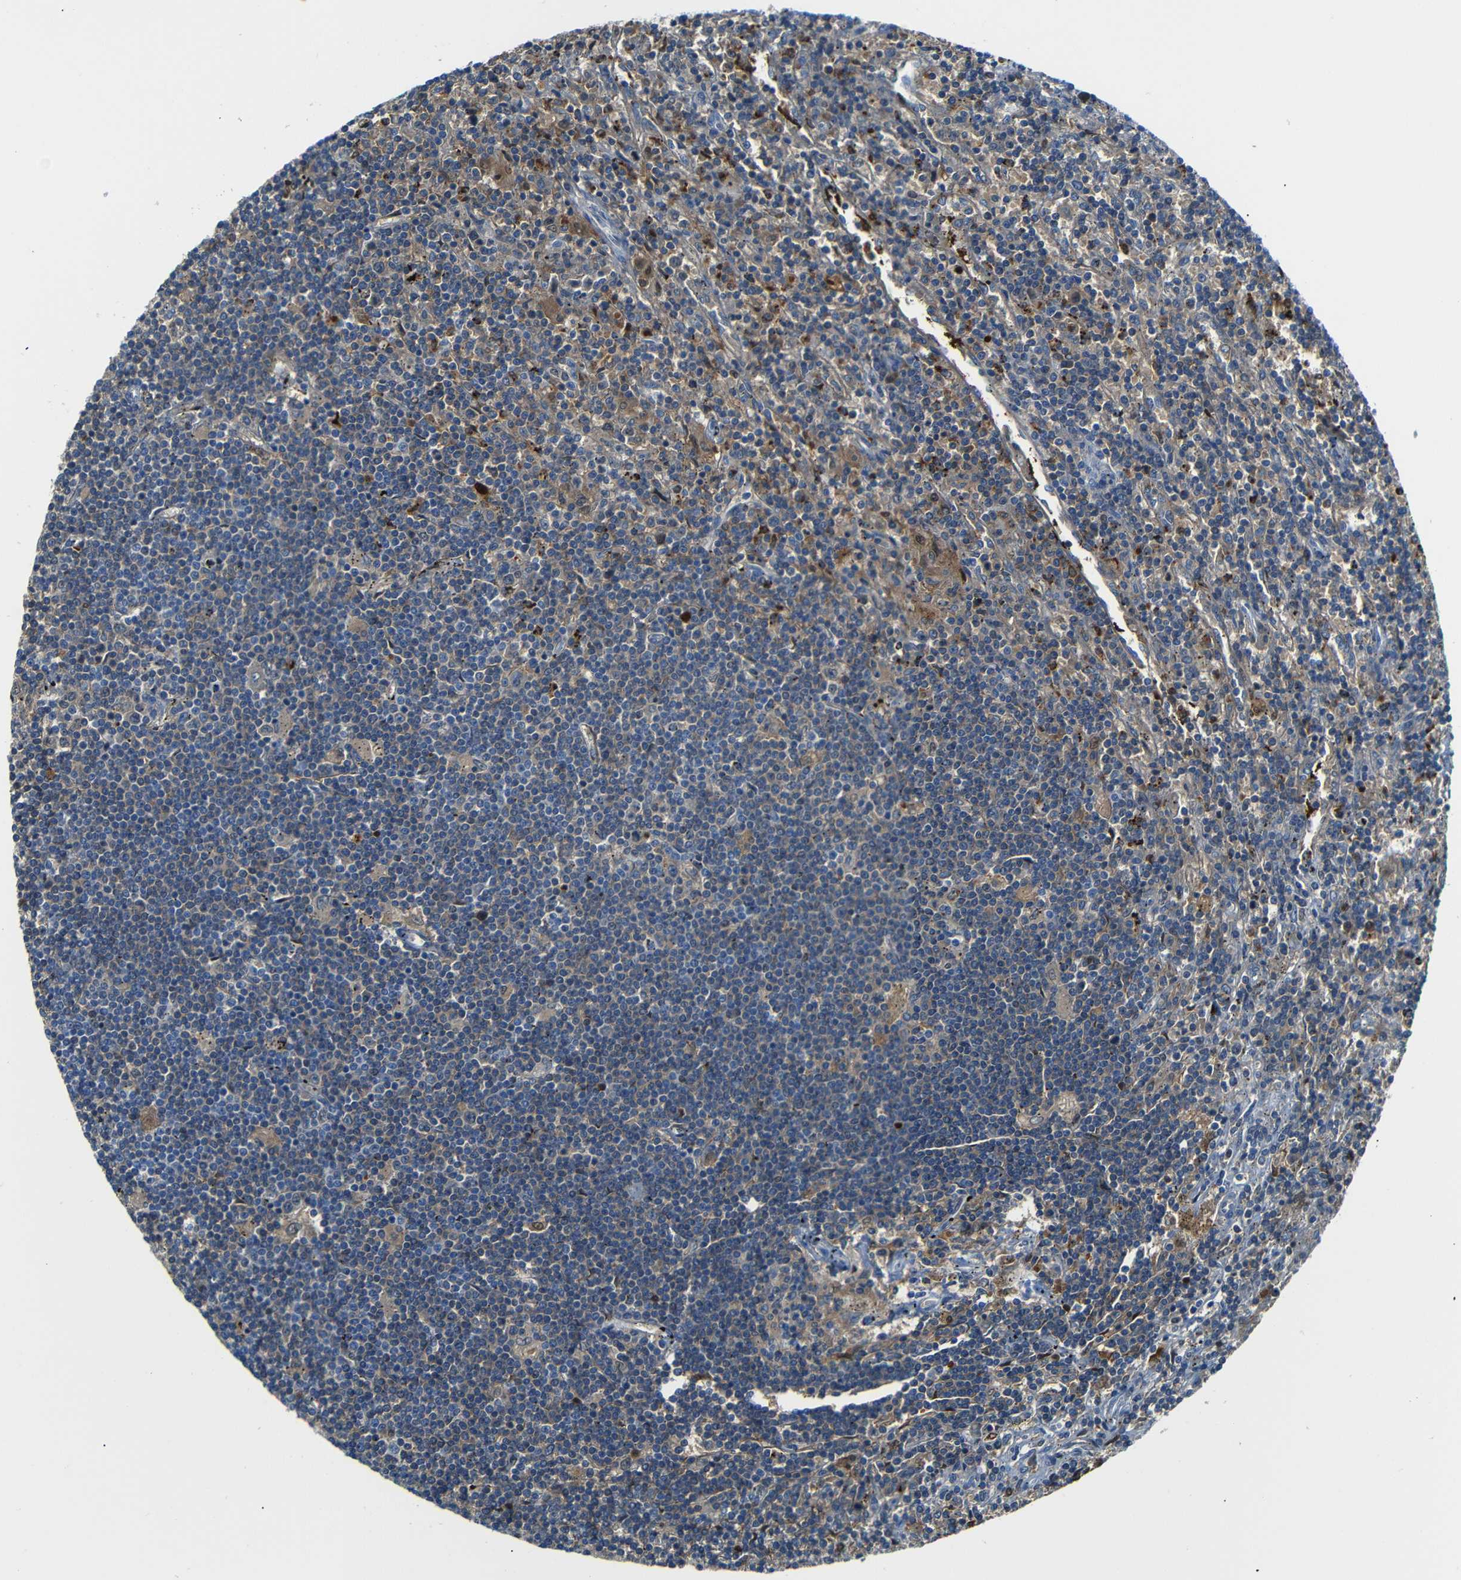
{"staining": {"intensity": "weak", "quantity": "25%-75%", "location": "cytoplasmic/membranous"}, "tissue": "lymphoma", "cell_type": "Tumor cells", "image_type": "cancer", "snomed": [{"axis": "morphology", "description": "Malignant lymphoma, non-Hodgkin's type, Low grade"}, {"axis": "topography", "description": "Spleen"}], "caption": "This histopathology image exhibits immunohistochemistry (IHC) staining of low-grade malignant lymphoma, non-Hodgkin's type, with low weak cytoplasmic/membranous staining in about 25%-75% of tumor cells.", "gene": "SERPINA1", "patient": {"sex": "male", "age": 76}}